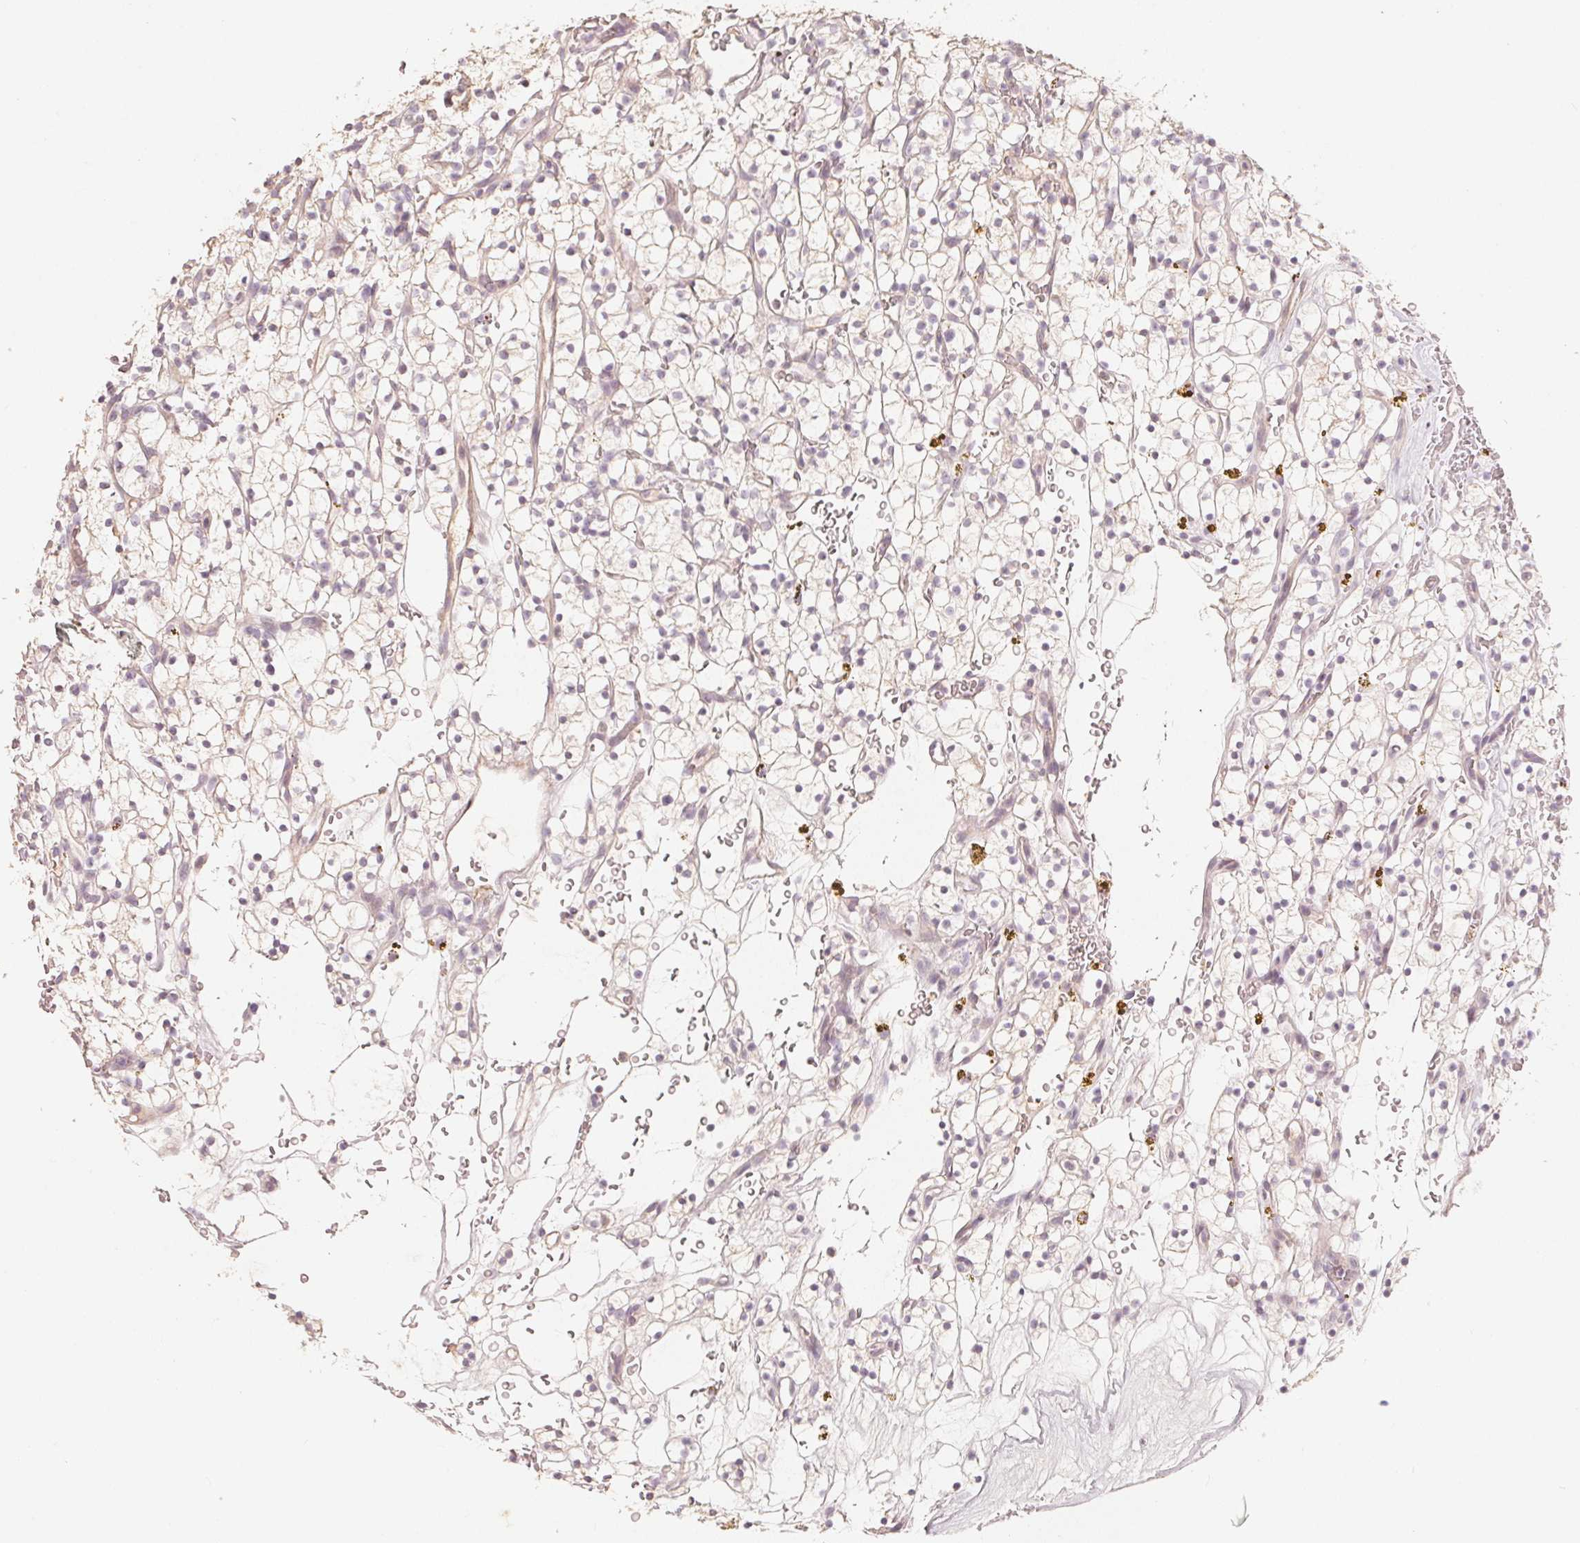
{"staining": {"intensity": "negative", "quantity": "none", "location": "none"}, "tissue": "renal cancer", "cell_type": "Tumor cells", "image_type": "cancer", "snomed": [{"axis": "morphology", "description": "Adenocarcinoma, NOS"}, {"axis": "topography", "description": "Kidney"}], "caption": "The micrograph reveals no staining of tumor cells in adenocarcinoma (renal).", "gene": "TP53AIP1", "patient": {"sex": "female", "age": 64}}